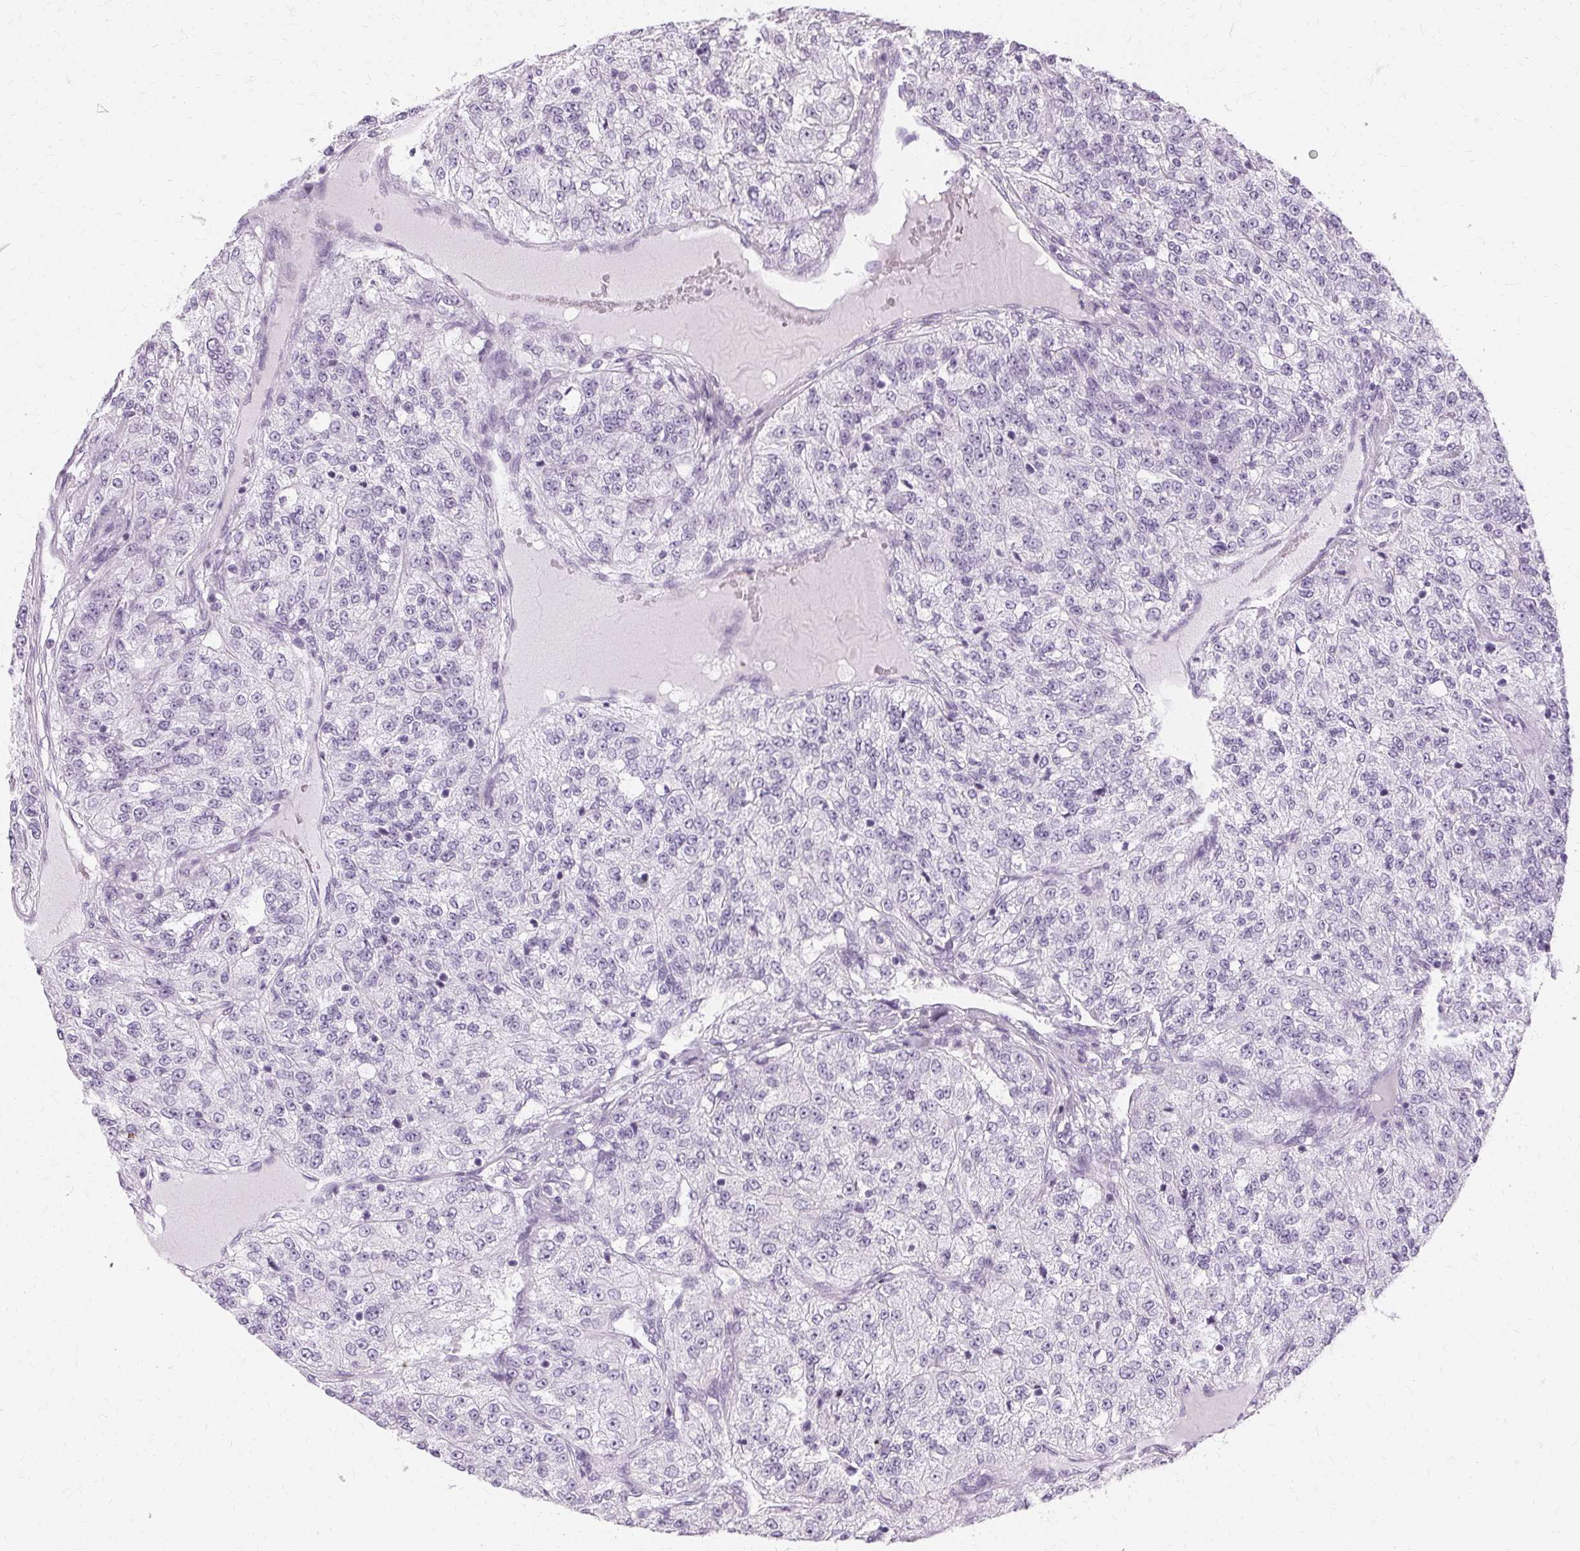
{"staining": {"intensity": "negative", "quantity": "none", "location": "none"}, "tissue": "renal cancer", "cell_type": "Tumor cells", "image_type": "cancer", "snomed": [{"axis": "morphology", "description": "Adenocarcinoma, NOS"}, {"axis": "topography", "description": "Kidney"}], "caption": "Tumor cells show no significant protein expression in adenocarcinoma (renal).", "gene": "KRT6C", "patient": {"sex": "female", "age": 63}}